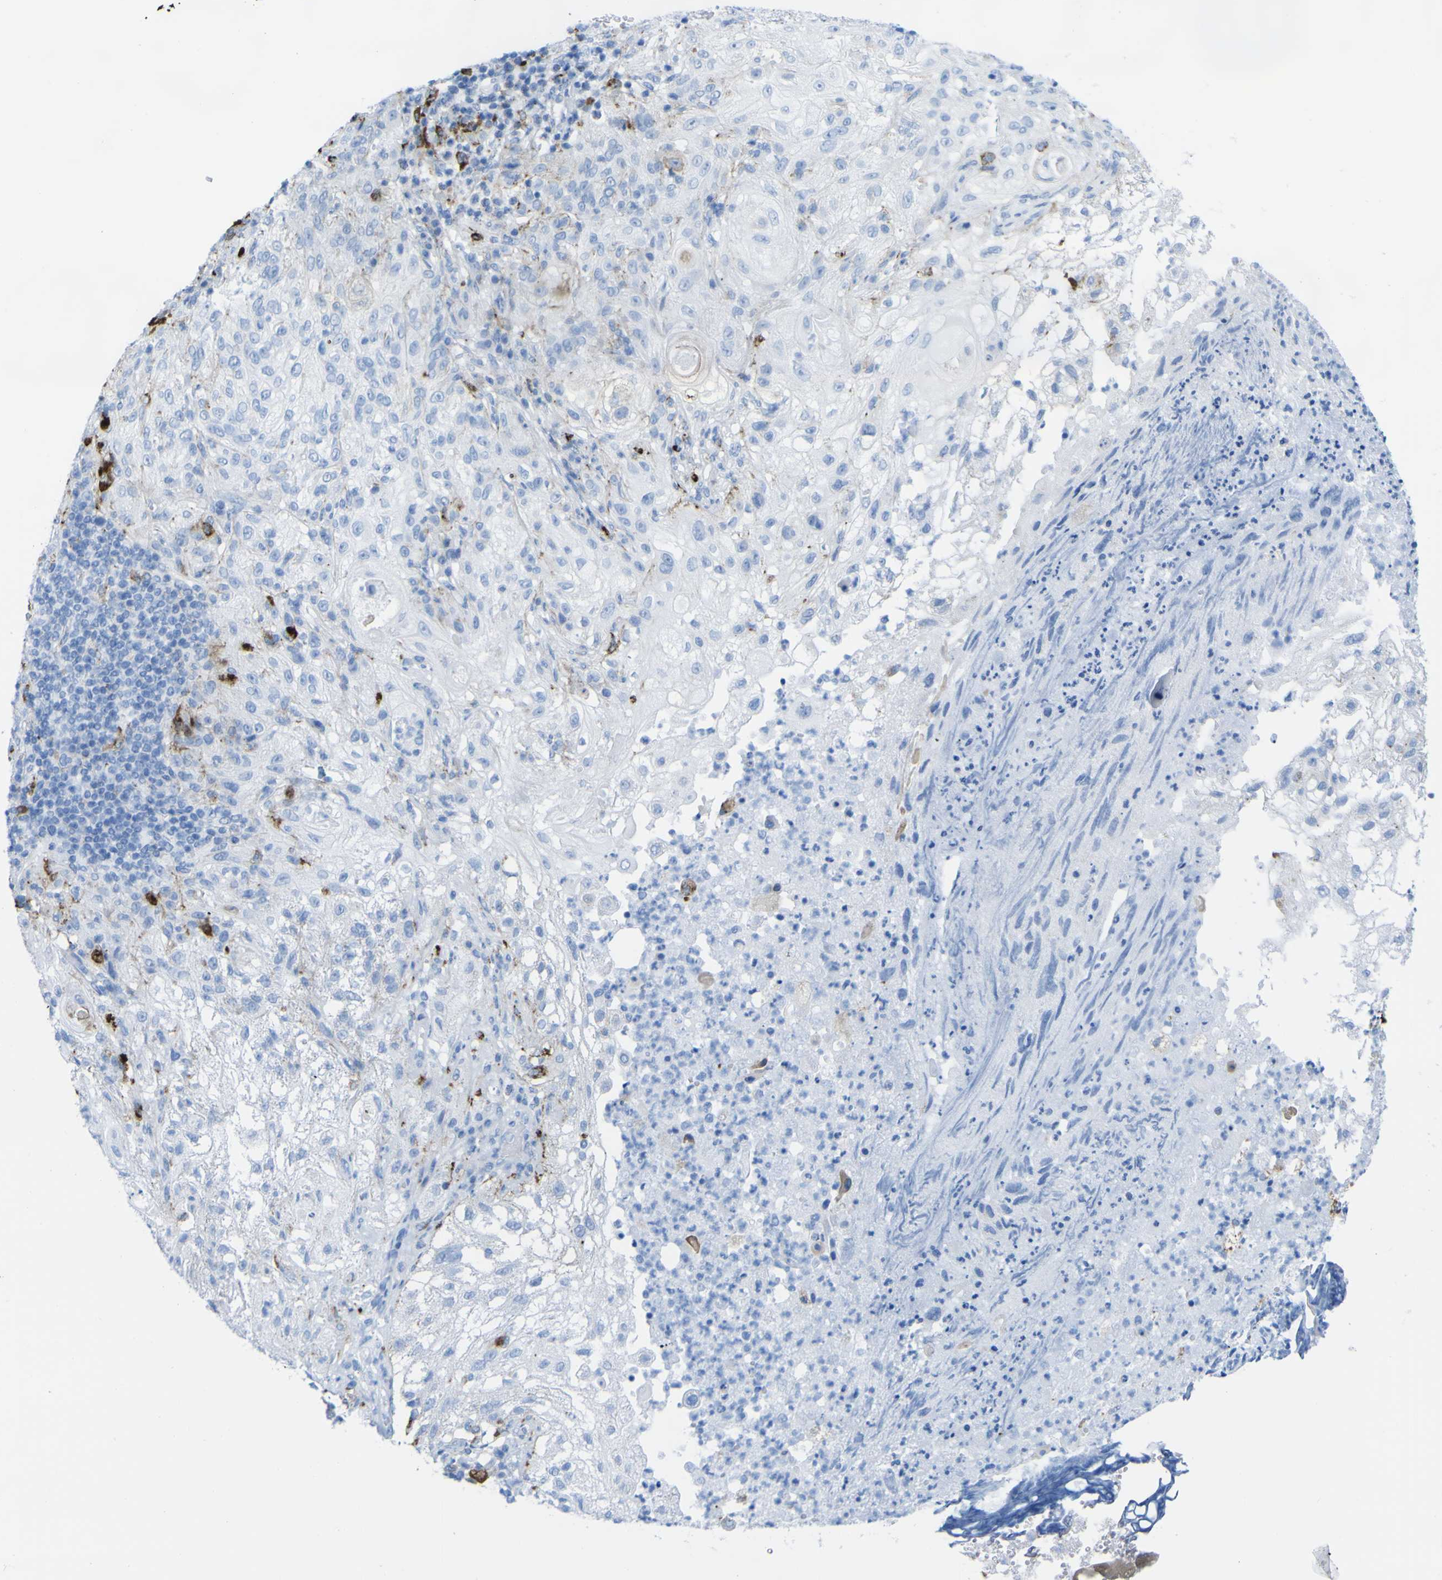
{"staining": {"intensity": "weak", "quantity": "<25%", "location": "cytoplasmic/membranous"}, "tissue": "lung cancer", "cell_type": "Tumor cells", "image_type": "cancer", "snomed": [{"axis": "morphology", "description": "Inflammation, NOS"}, {"axis": "morphology", "description": "Squamous cell carcinoma, NOS"}, {"axis": "topography", "description": "Lymph node"}, {"axis": "topography", "description": "Soft tissue"}, {"axis": "topography", "description": "Lung"}], "caption": "IHC histopathology image of squamous cell carcinoma (lung) stained for a protein (brown), which shows no positivity in tumor cells.", "gene": "PLD3", "patient": {"sex": "male", "age": 66}}